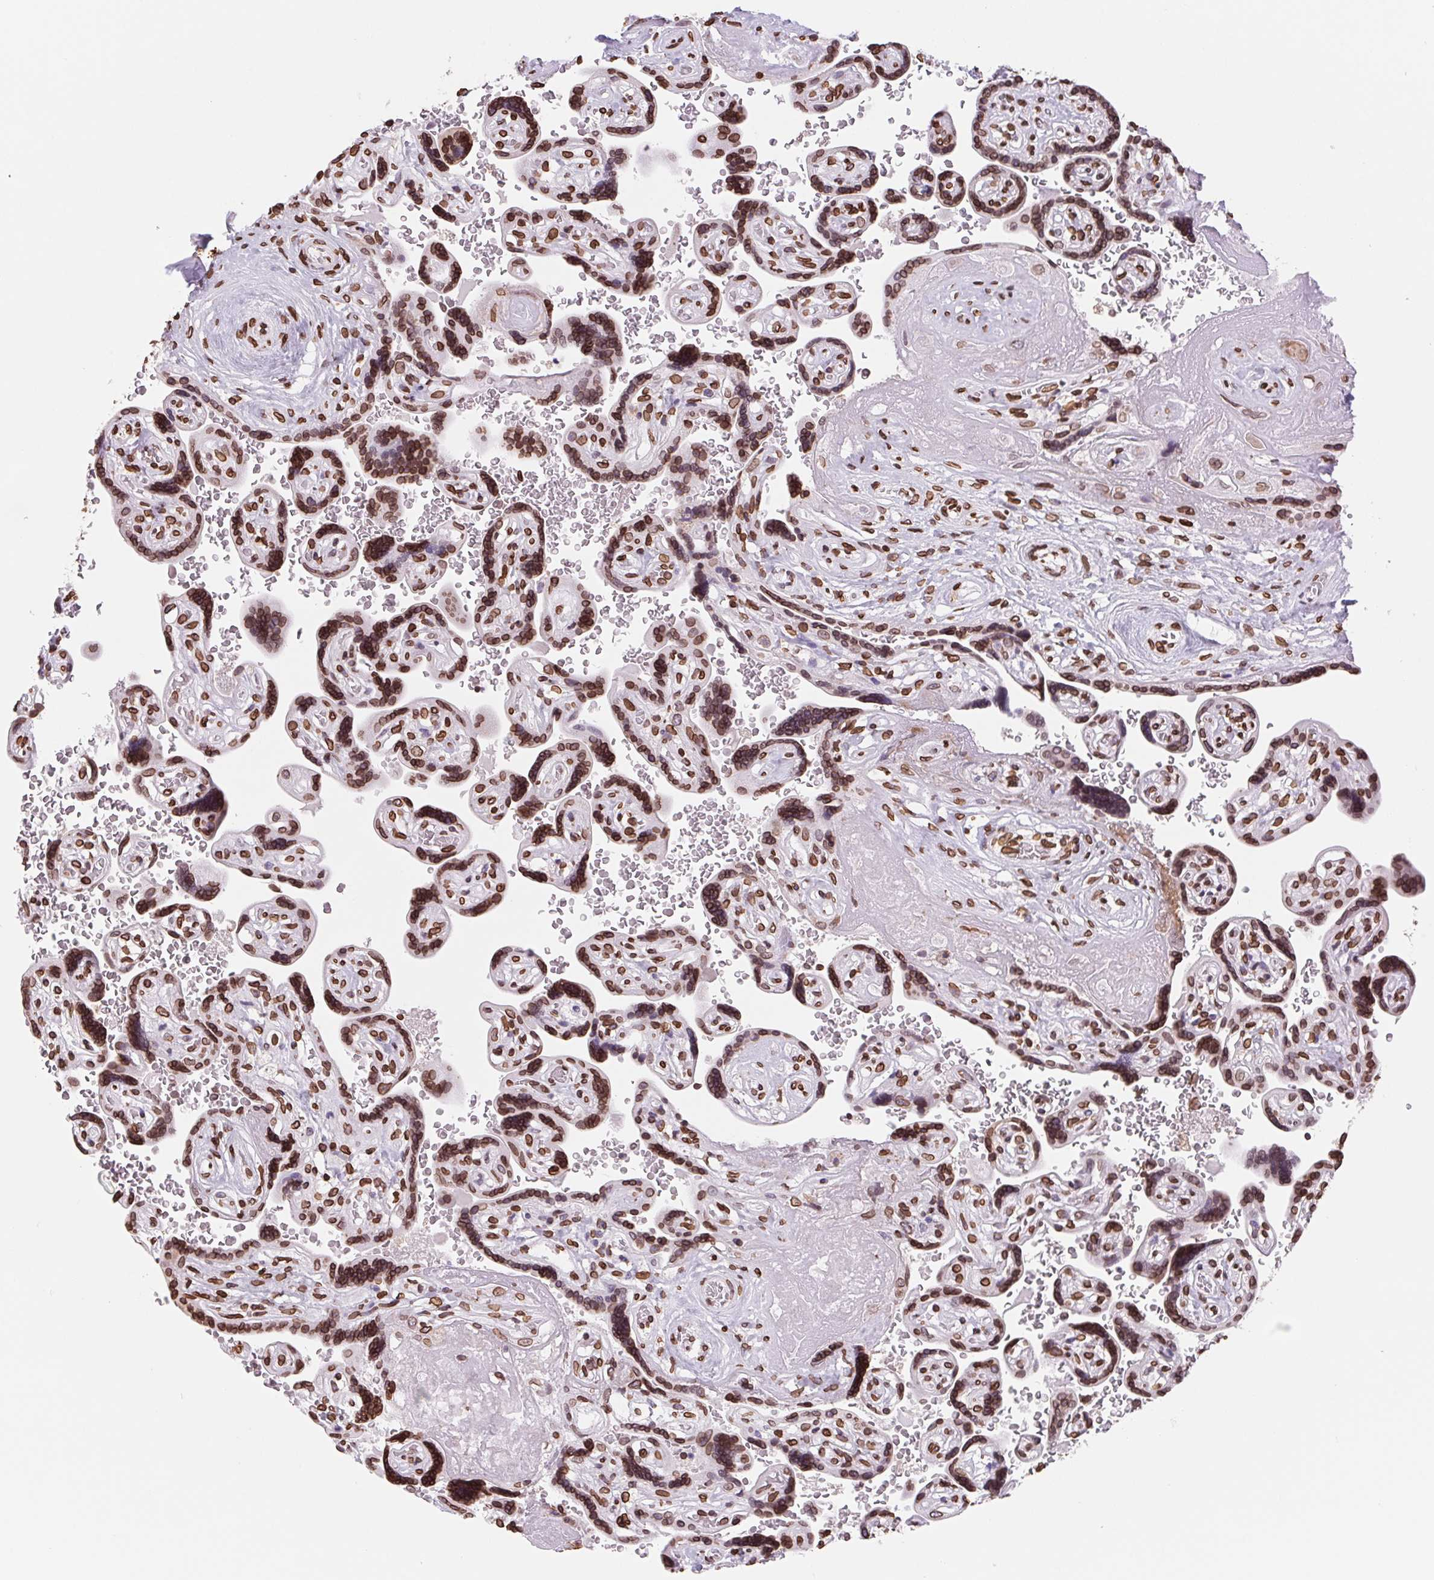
{"staining": {"intensity": "strong", "quantity": ">75%", "location": "cytoplasmic/membranous,nuclear"}, "tissue": "placenta", "cell_type": "Decidual cells", "image_type": "normal", "snomed": [{"axis": "morphology", "description": "Normal tissue, NOS"}, {"axis": "topography", "description": "Placenta"}], "caption": "High-magnification brightfield microscopy of benign placenta stained with DAB (brown) and counterstained with hematoxylin (blue). decidual cells exhibit strong cytoplasmic/membranous,nuclear positivity is appreciated in approximately>75% of cells. (DAB (3,3'-diaminobenzidine) IHC, brown staining for protein, blue staining for nuclei).", "gene": "LMNB2", "patient": {"sex": "female", "age": 32}}